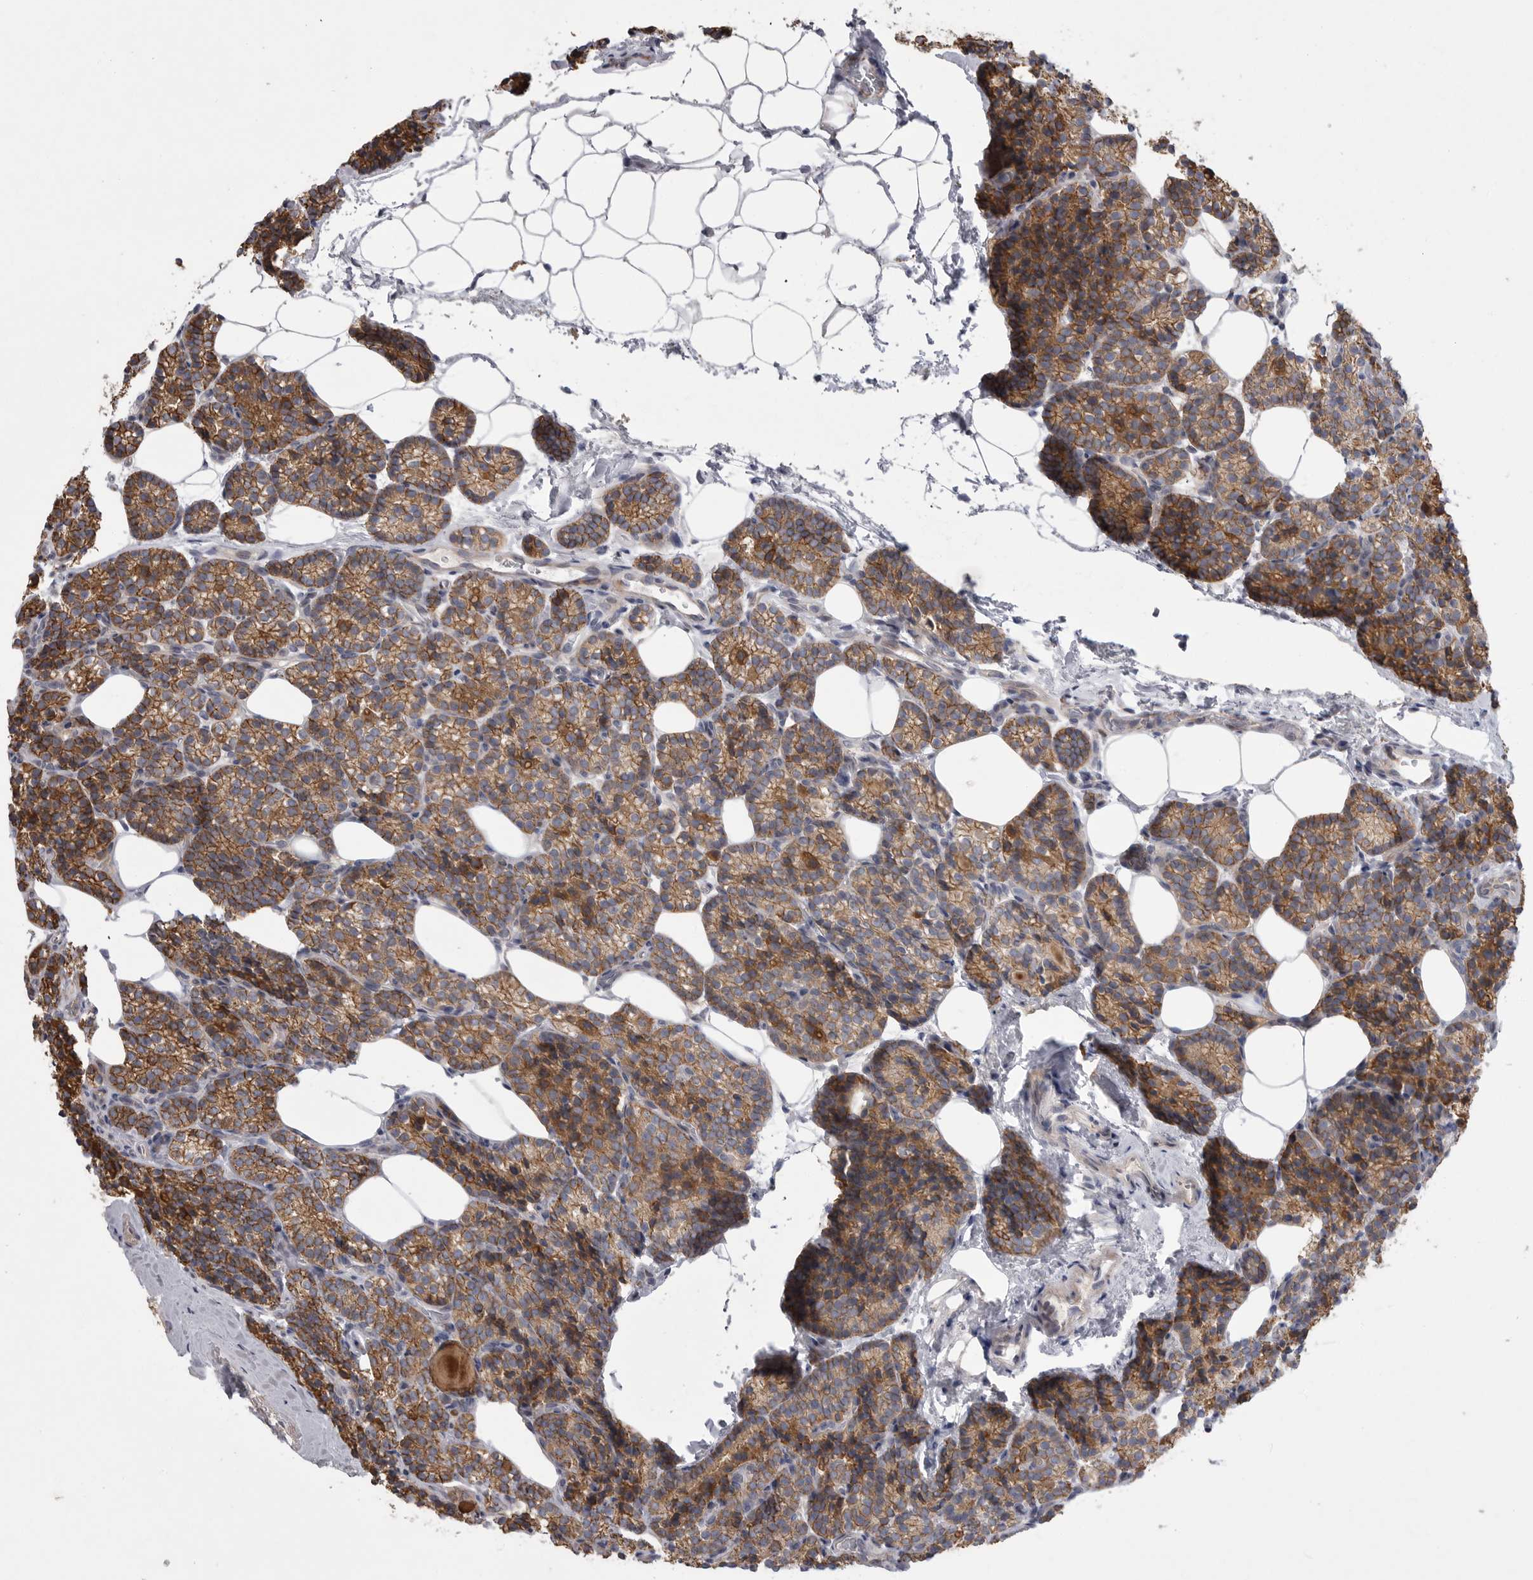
{"staining": {"intensity": "moderate", "quantity": ">75%", "location": "cytoplasmic/membranous"}, "tissue": "parathyroid gland", "cell_type": "Glandular cells", "image_type": "normal", "snomed": [{"axis": "morphology", "description": "Normal tissue, NOS"}, {"axis": "topography", "description": "Parathyroid gland"}], "caption": "A high-resolution histopathology image shows IHC staining of unremarkable parathyroid gland, which demonstrates moderate cytoplasmic/membranous staining in about >75% of glandular cells.", "gene": "CRP", "patient": {"sex": "male", "age": 85}}